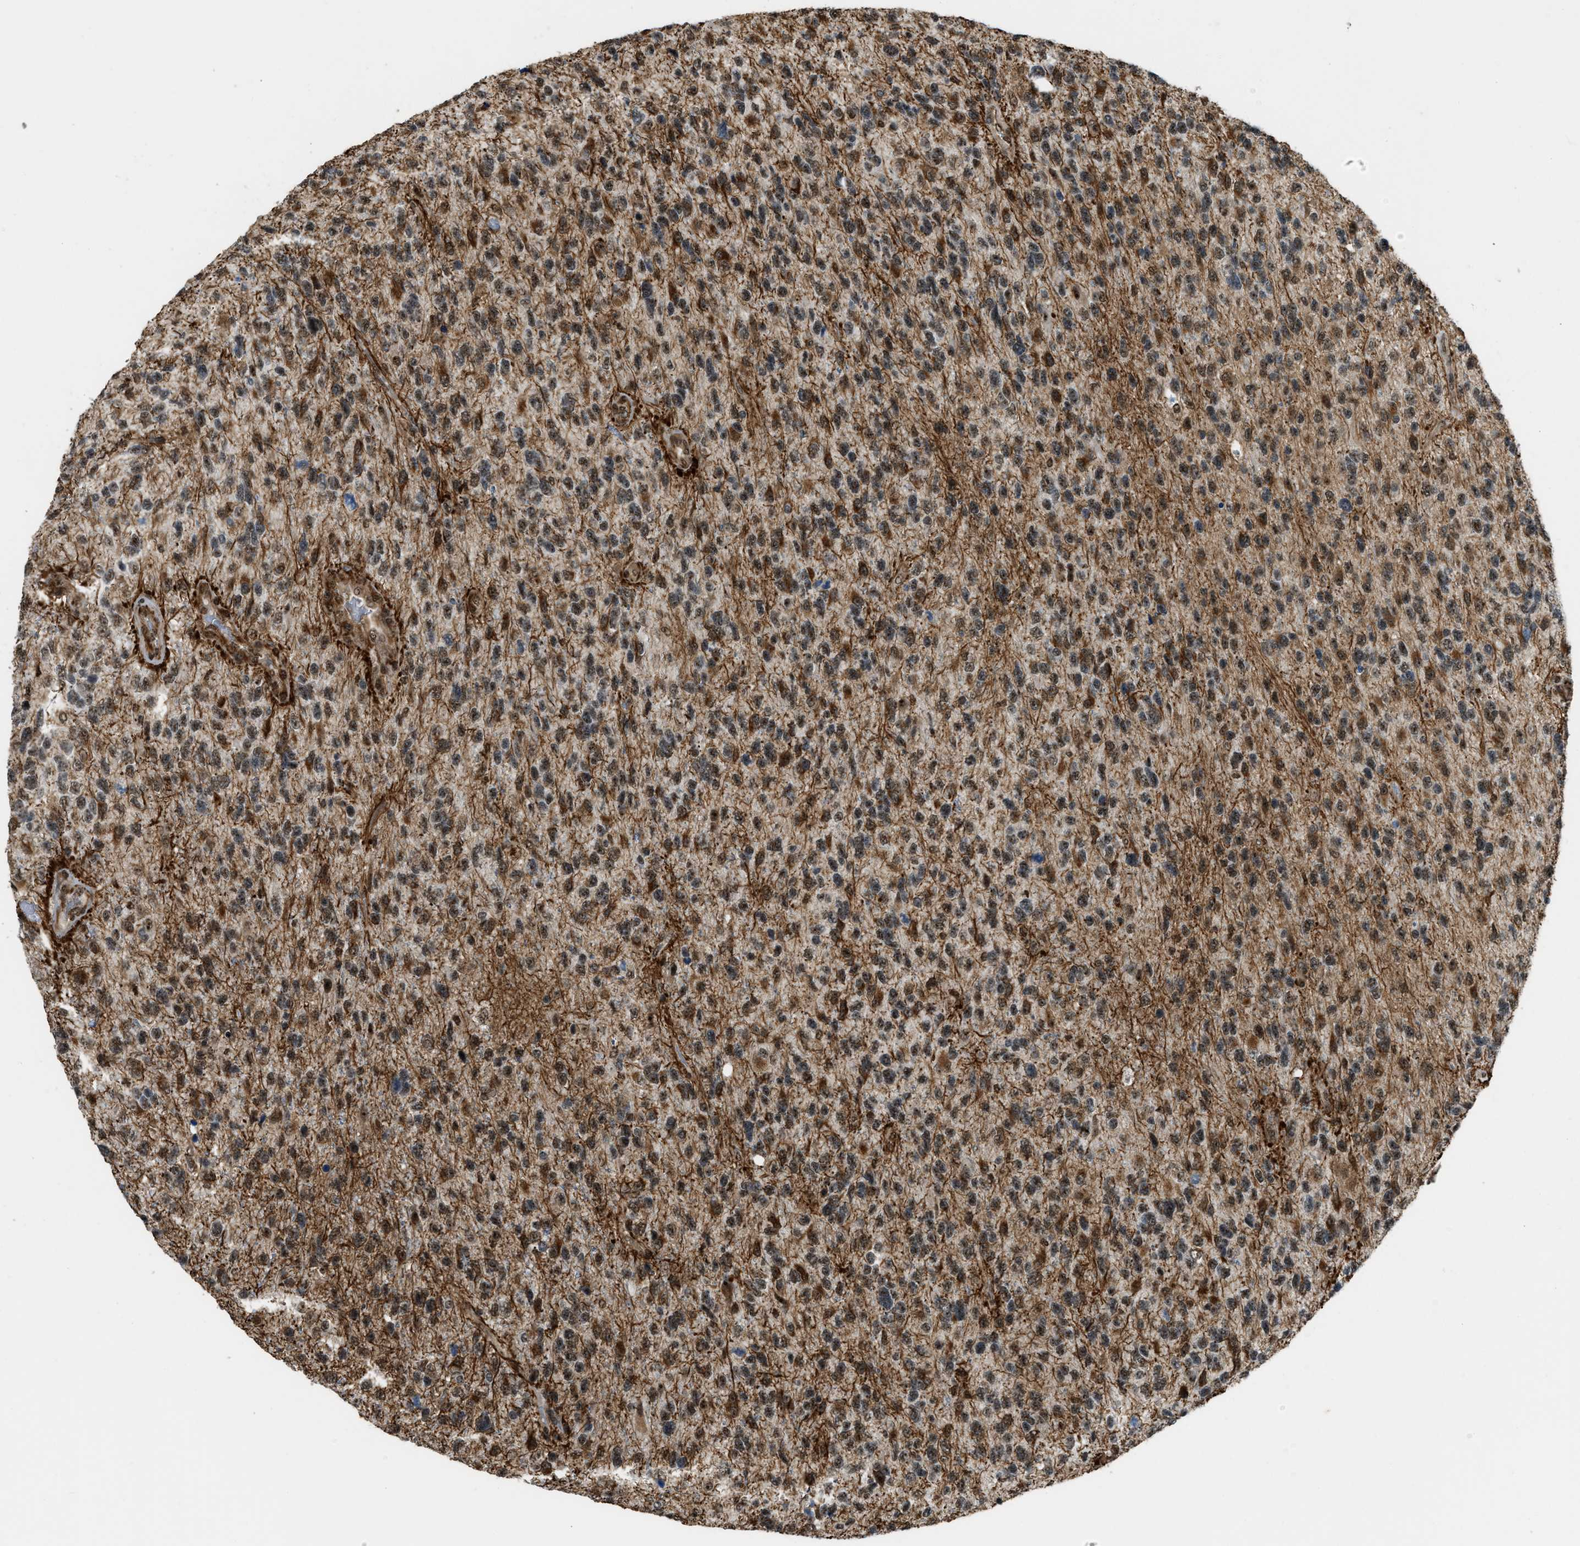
{"staining": {"intensity": "moderate", "quantity": ">75%", "location": "nuclear"}, "tissue": "glioma", "cell_type": "Tumor cells", "image_type": "cancer", "snomed": [{"axis": "morphology", "description": "Glioma, malignant, High grade"}, {"axis": "topography", "description": "Brain"}], "caption": "Immunohistochemical staining of glioma demonstrates moderate nuclear protein staining in about >75% of tumor cells.", "gene": "E2F1", "patient": {"sex": "female", "age": 58}}